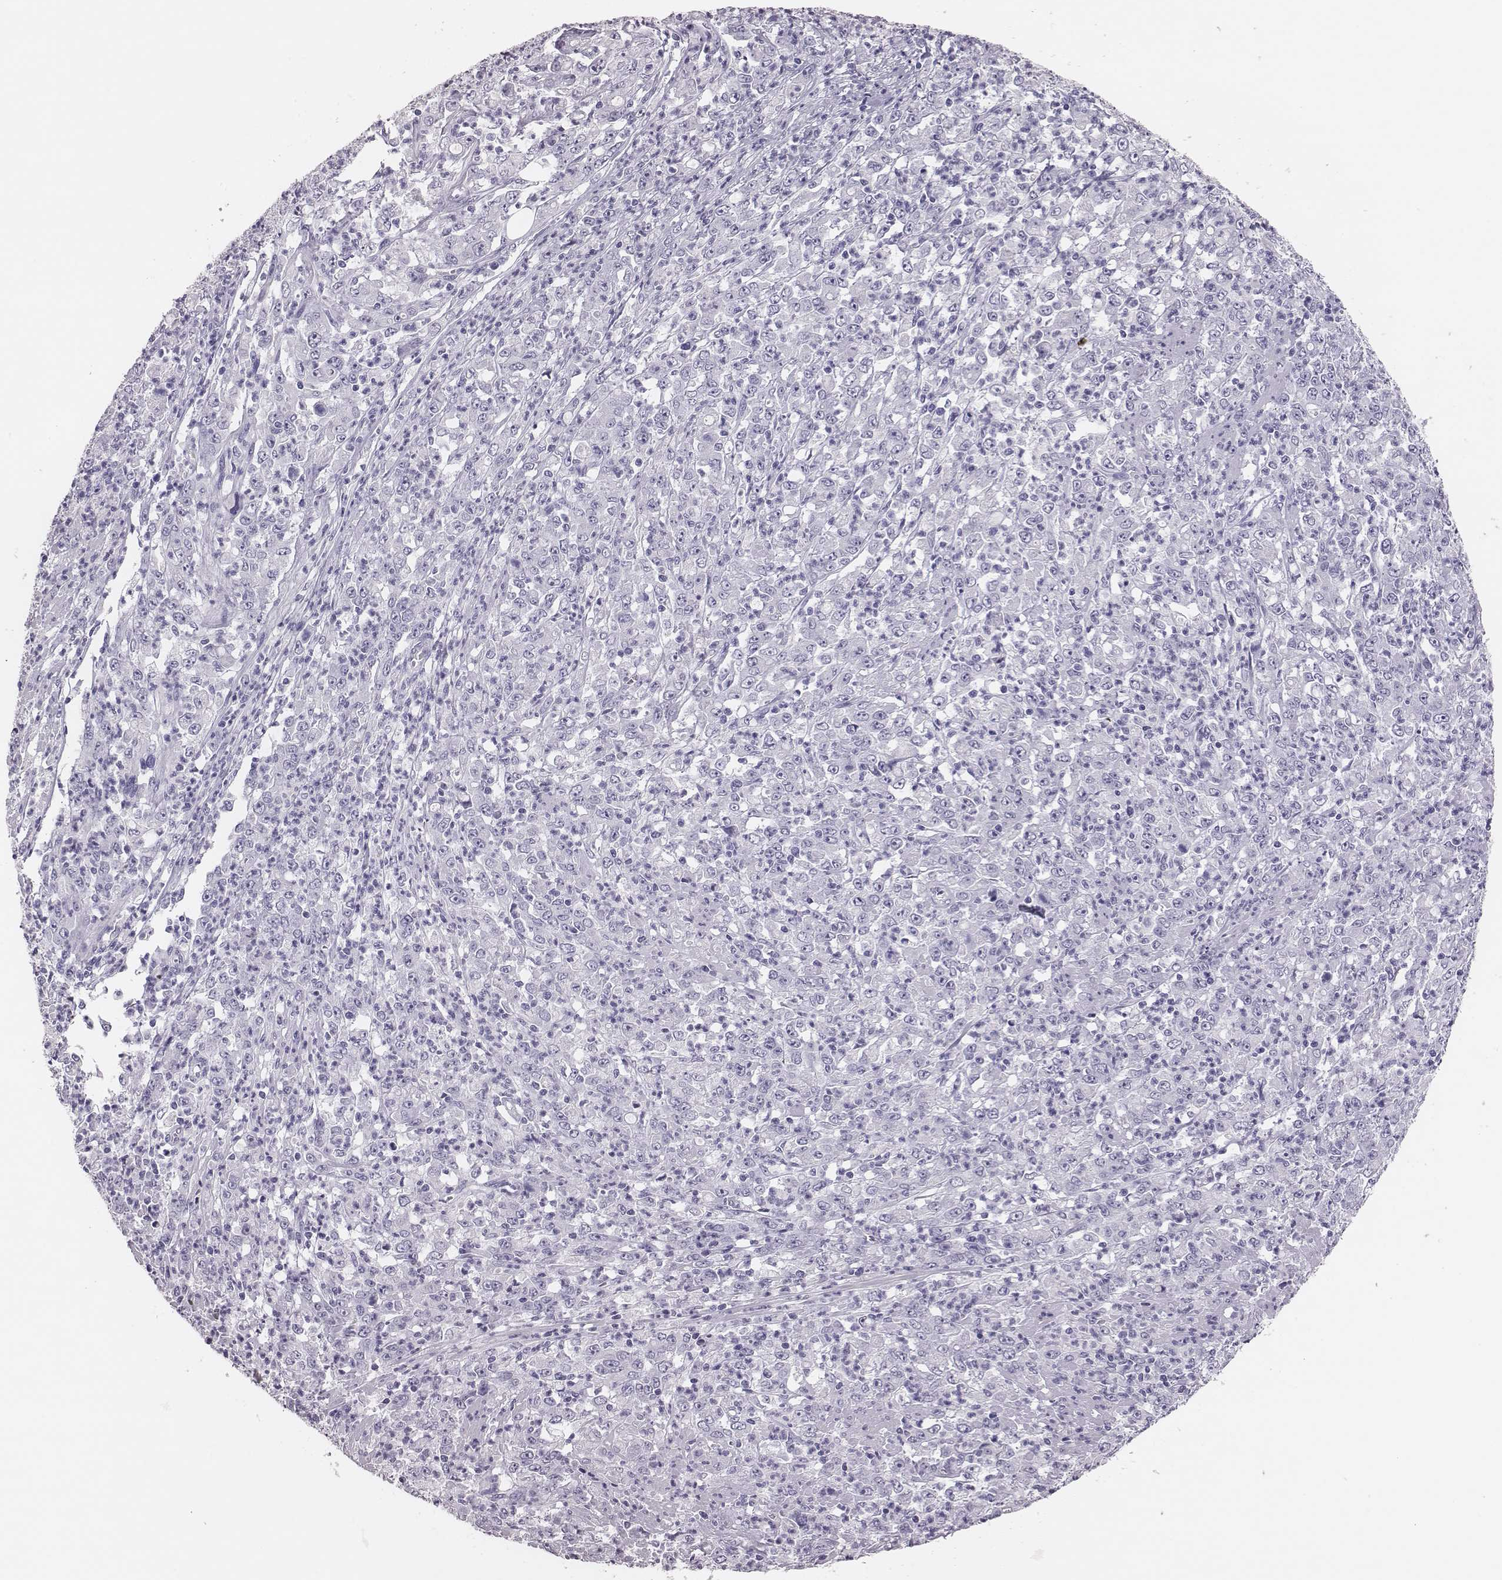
{"staining": {"intensity": "negative", "quantity": "none", "location": "none"}, "tissue": "stomach cancer", "cell_type": "Tumor cells", "image_type": "cancer", "snomed": [{"axis": "morphology", "description": "Adenocarcinoma, NOS"}, {"axis": "topography", "description": "Stomach, lower"}], "caption": "A histopathology image of stomach cancer (adenocarcinoma) stained for a protein shows no brown staining in tumor cells. (DAB (3,3'-diaminobenzidine) IHC, high magnification).", "gene": "H1-6", "patient": {"sex": "female", "age": 71}}